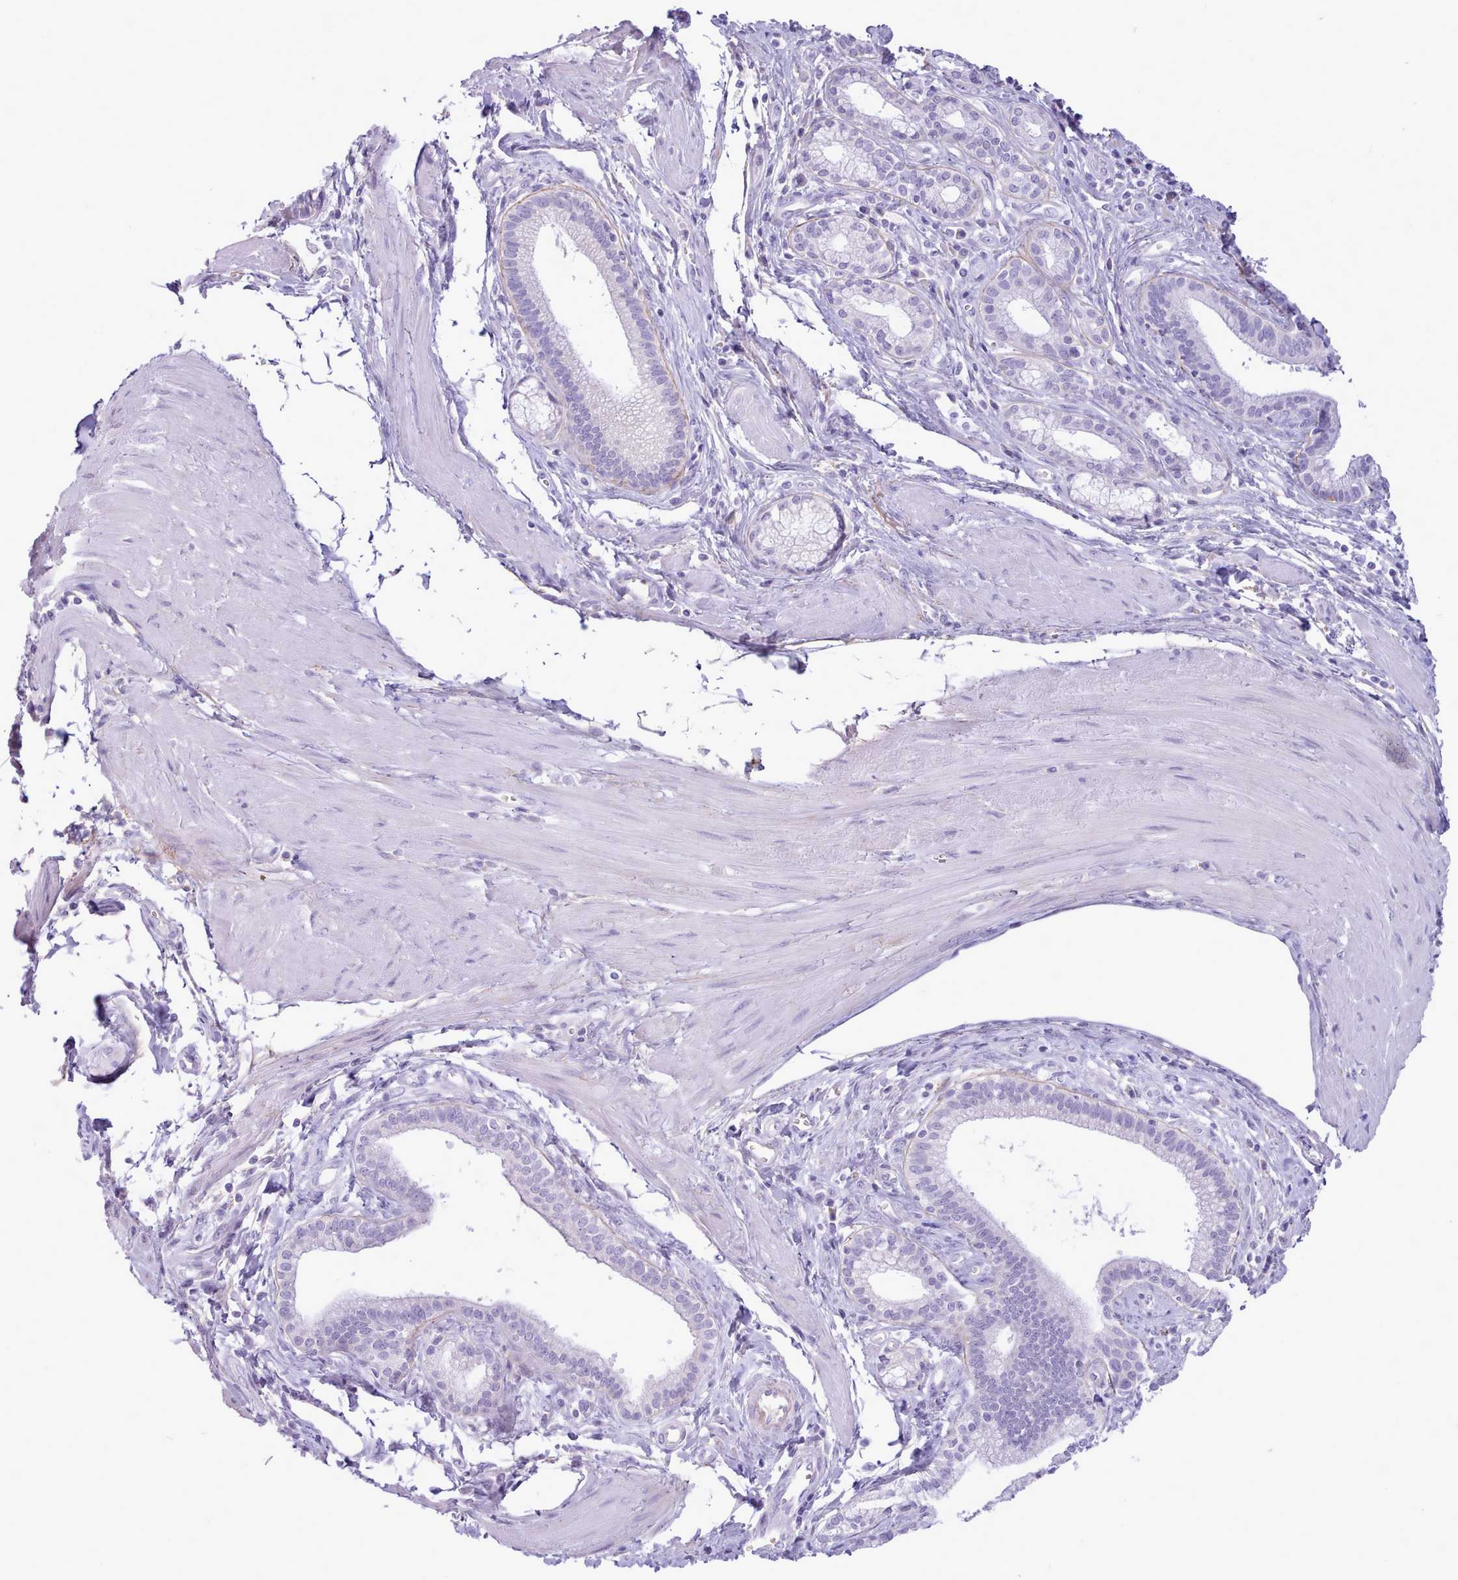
{"staining": {"intensity": "negative", "quantity": "none", "location": "none"}, "tissue": "pancreatic cancer", "cell_type": "Tumor cells", "image_type": "cancer", "snomed": [{"axis": "morphology", "description": "Adenocarcinoma, NOS"}, {"axis": "topography", "description": "Pancreas"}], "caption": "Immunohistochemistry micrograph of human pancreatic cancer stained for a protein (brown), which reveals no positivity in tumor cells. (Stains: DAB (3,3'-diaminobenzidine) IHC with hematoxylin counter stain, Microscopy: brightfield microscopy at high magnification).", "gene": "CYP2A13", "patient": {"sex": "male", "age": 78}}